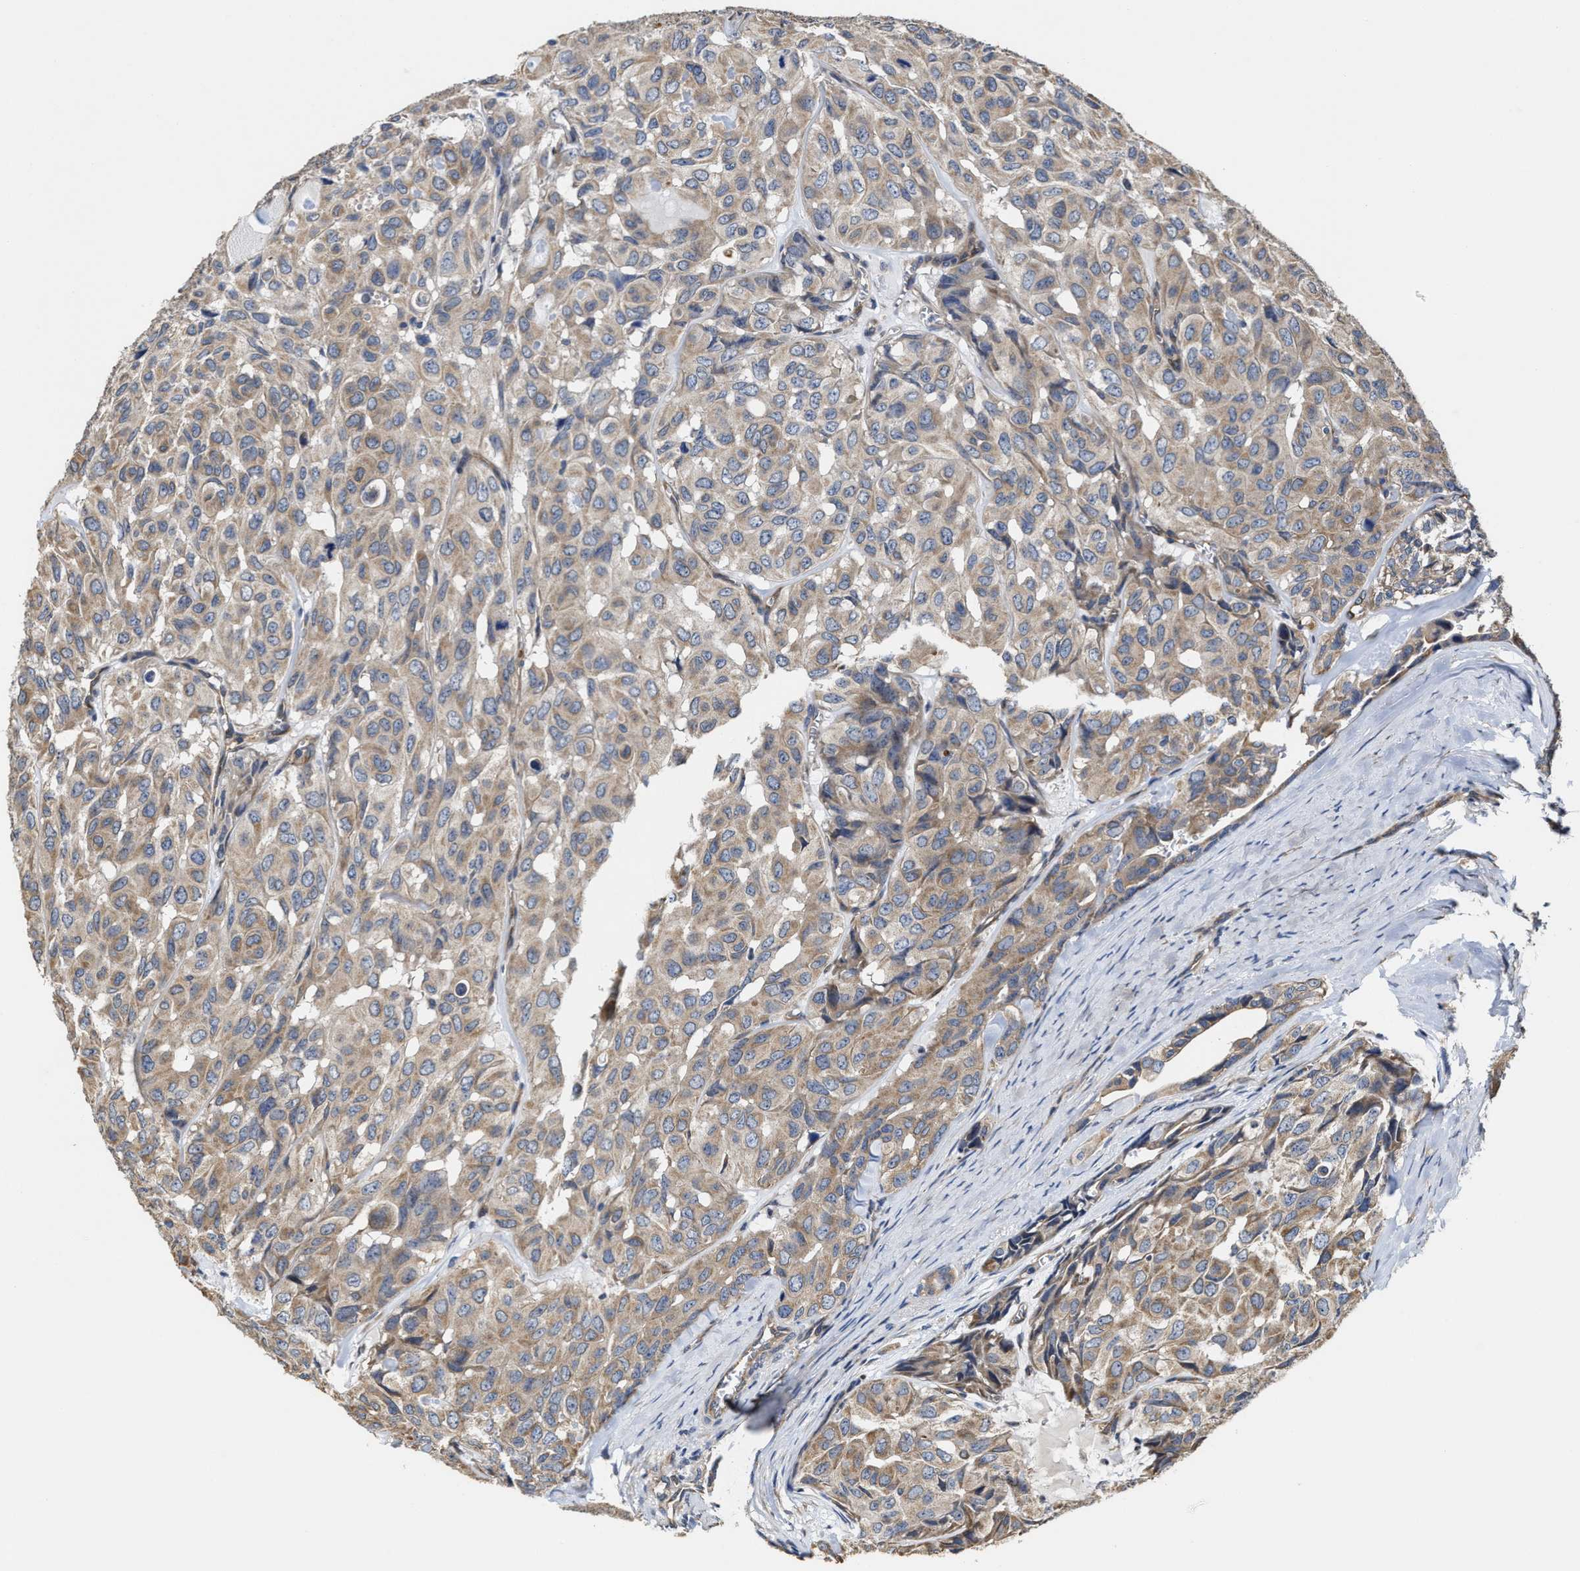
{"staining": {"intensity": "moderate", "quantity": ">75%", "location": "cytoplasmic/membranous"}, "tissue": "head and neck cancer", "cell_type": "Tumor cells", "image_type": "cancer", "snomed": [{"axis": "morphology", "description": "Adenocarcinoma, NOS"}, {"axis": "topography", "description": "Salivary gland, NOS"}, {"axis": "topography", "description": "Head-Neck"}], "caption": "A brown stain highlights moderate cytoplasmic/membranous positivity of a protein in head and neck adenocarcinoma tumor cells.", "gene": "TRAF6", "patient": {"sex": "female", "age": 76}}